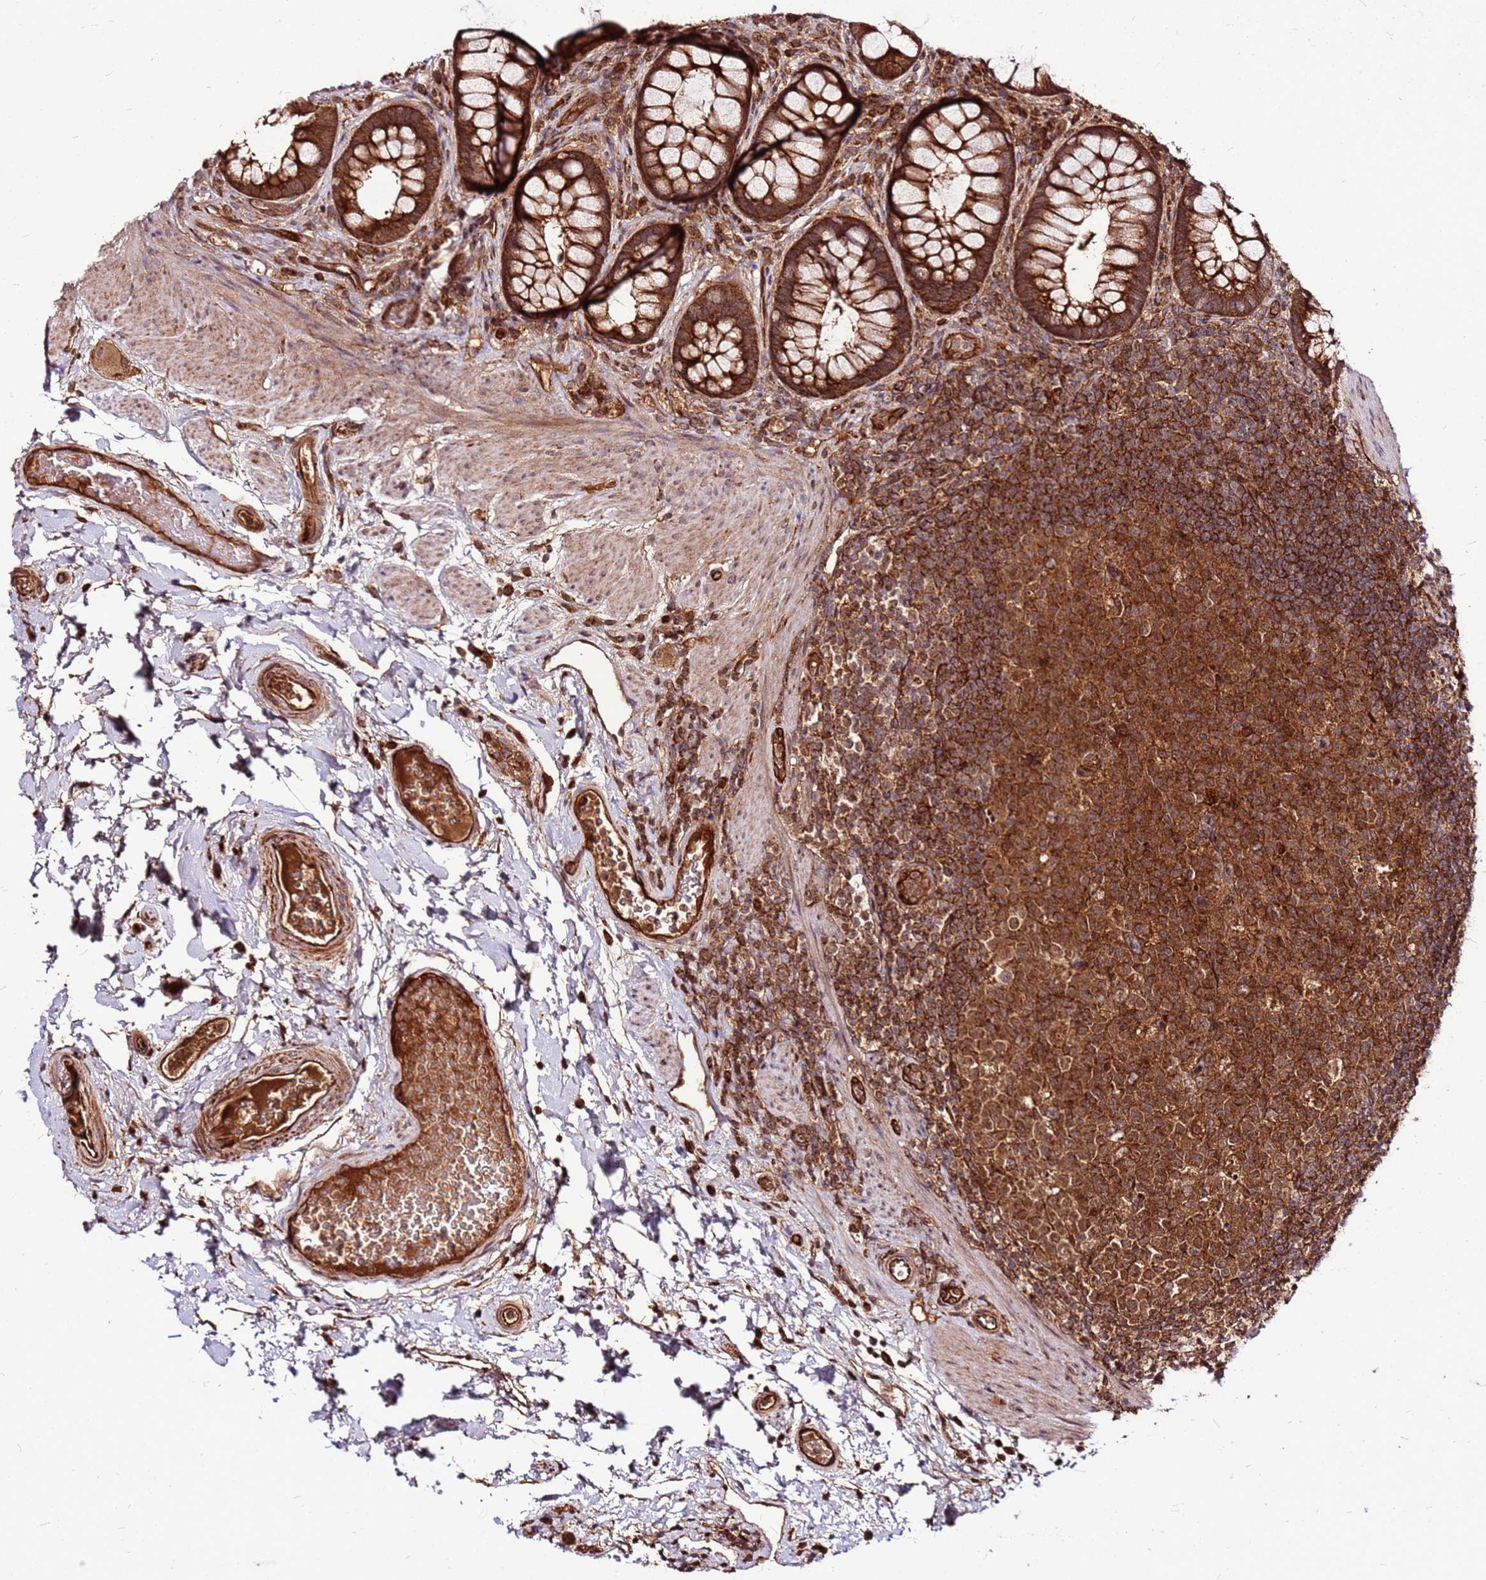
{"staining": {"intensity": "strong", "quantity": ">75%", "location": "cytoplasmic/membranous"}, "tissue": "rectum", "cell_type": "Glandular cells", "image_type": "normal", "snomed": [{"axis": "morphology", "description": "Normal tissue, NOS"}, {"axis": "topography", "description": "Rectum"}, {"axis": "topography", "description": "Peripheral nerve tissue"}], "caption": "Human rectum stained with a brown dye demonstrates strong cytoplasmic/membranous positive positivity in approximately >75% of glandular cells.", "gene": "LYPLAL1", "patient": {"sex": "female", "age": 69}}